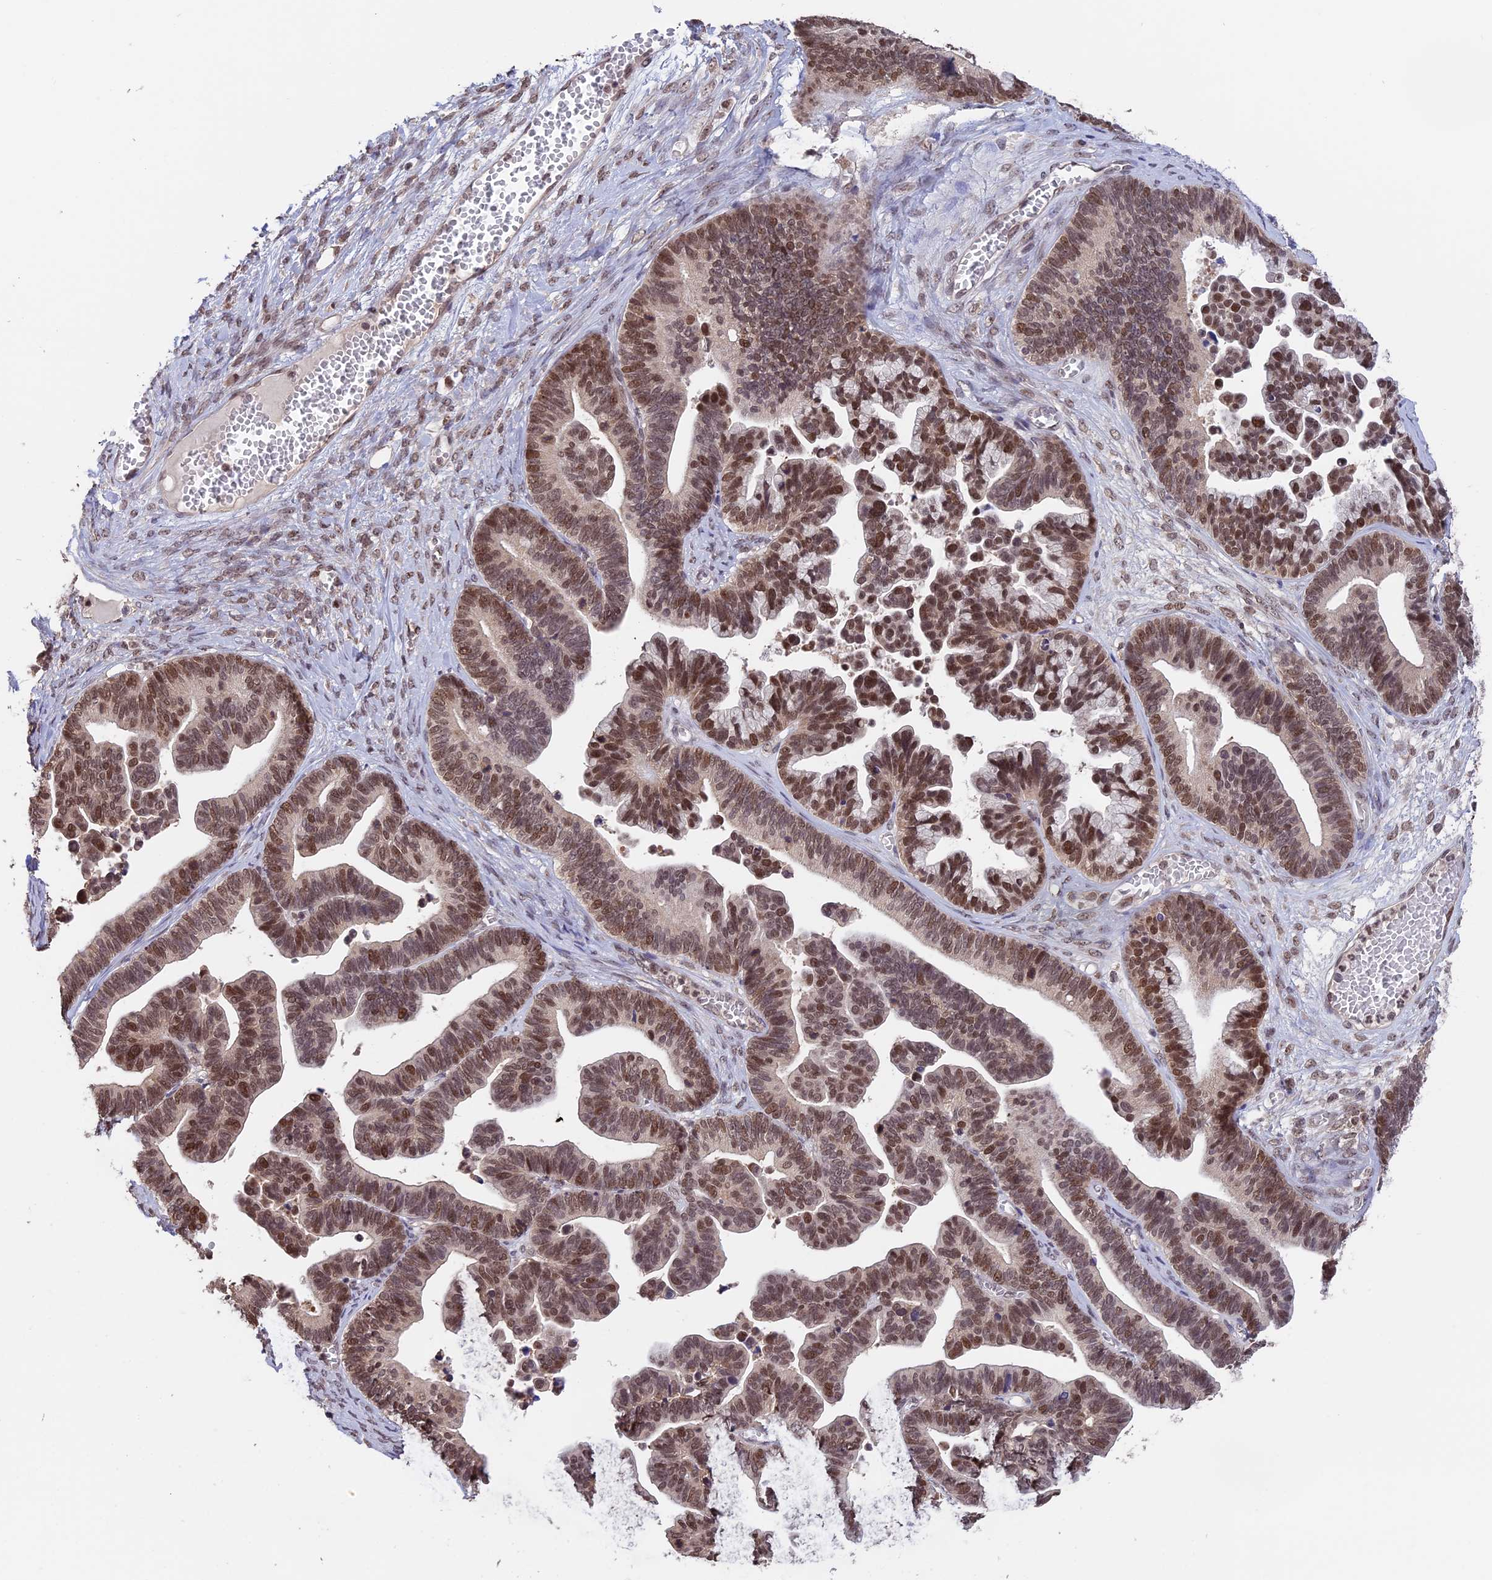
{"staining": {"intensity": "moderate", "quantity": ">75%", "location": "nuclear"}, "tissue": "ovarian cancer", "cell_type": "Tumor cells", "image_type": "cancer", "snomed": [{"axis": "morphology", "description": "Cystadenocarcinoma, serous, NOS"}, {"axis": "topography", "description": "Ovary"}], "caption": "Tumor cells display medium levels of moderate nuclear expression in approximately >75% of cells in ovarian serous cystadenocarcinoma.", "gene": "RFC5", "patient": {"sex": "female", "age": 56}}